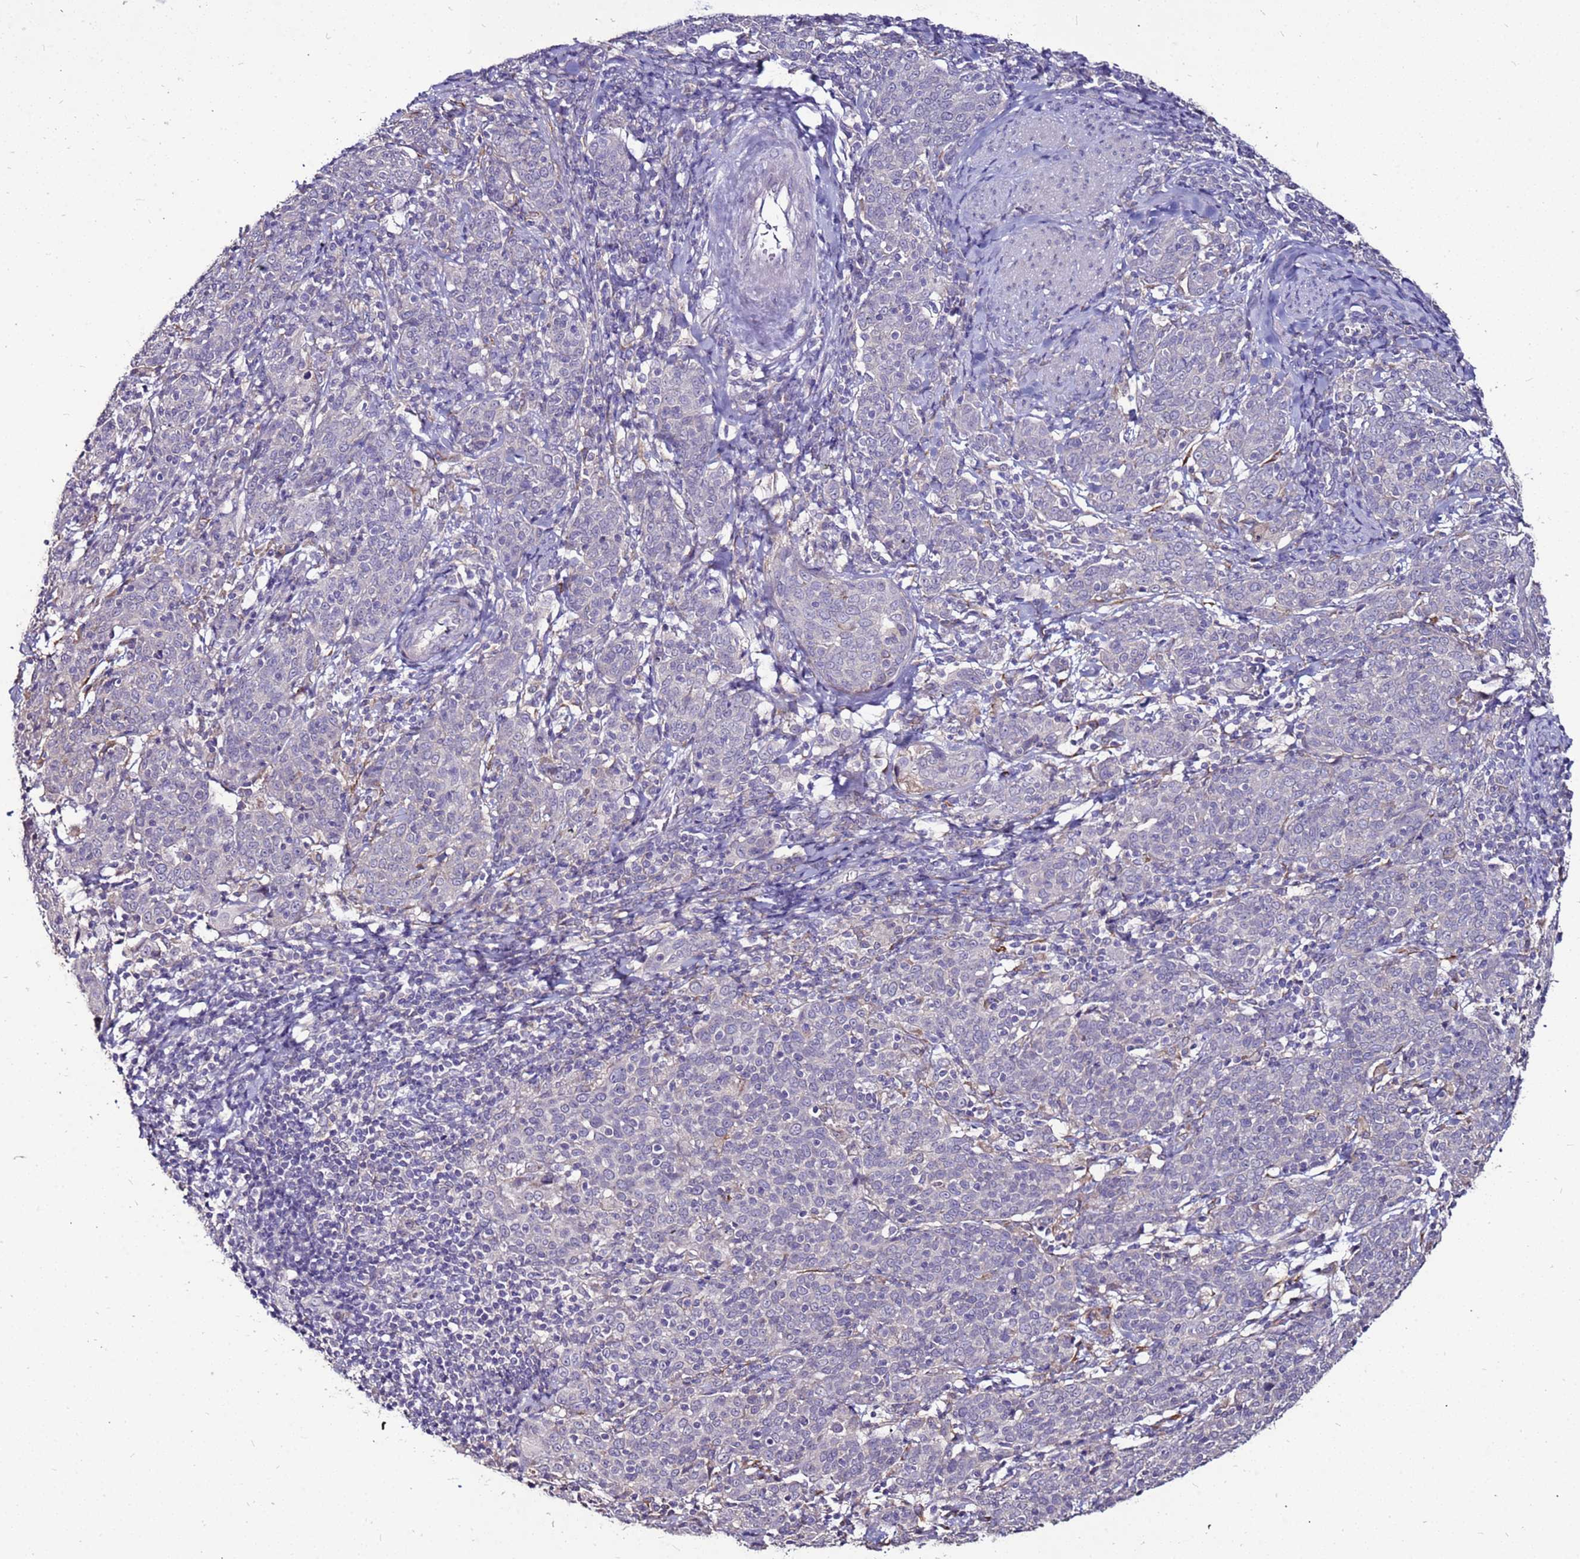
{"staining": {"intensity": "negative", "quantity": "none", "location": "none"}, "tissue": "cervical cancer", "cell_type": "Tumor cells", "image_type": "cancer", "snomed": [{"axis": "morphology", "description": "Squamous cell carcinoma, NOS"}, {"axis": "topography", "description": "Cervix"}], "caption": "Immunohistochemistry micrograph of squamous cell carcinoma (cervical) stained for a protein (brown), which shows no expression in tumor cells.", "gene": "SLC44A3", "patient": {"sex": "female", "age": 67}}